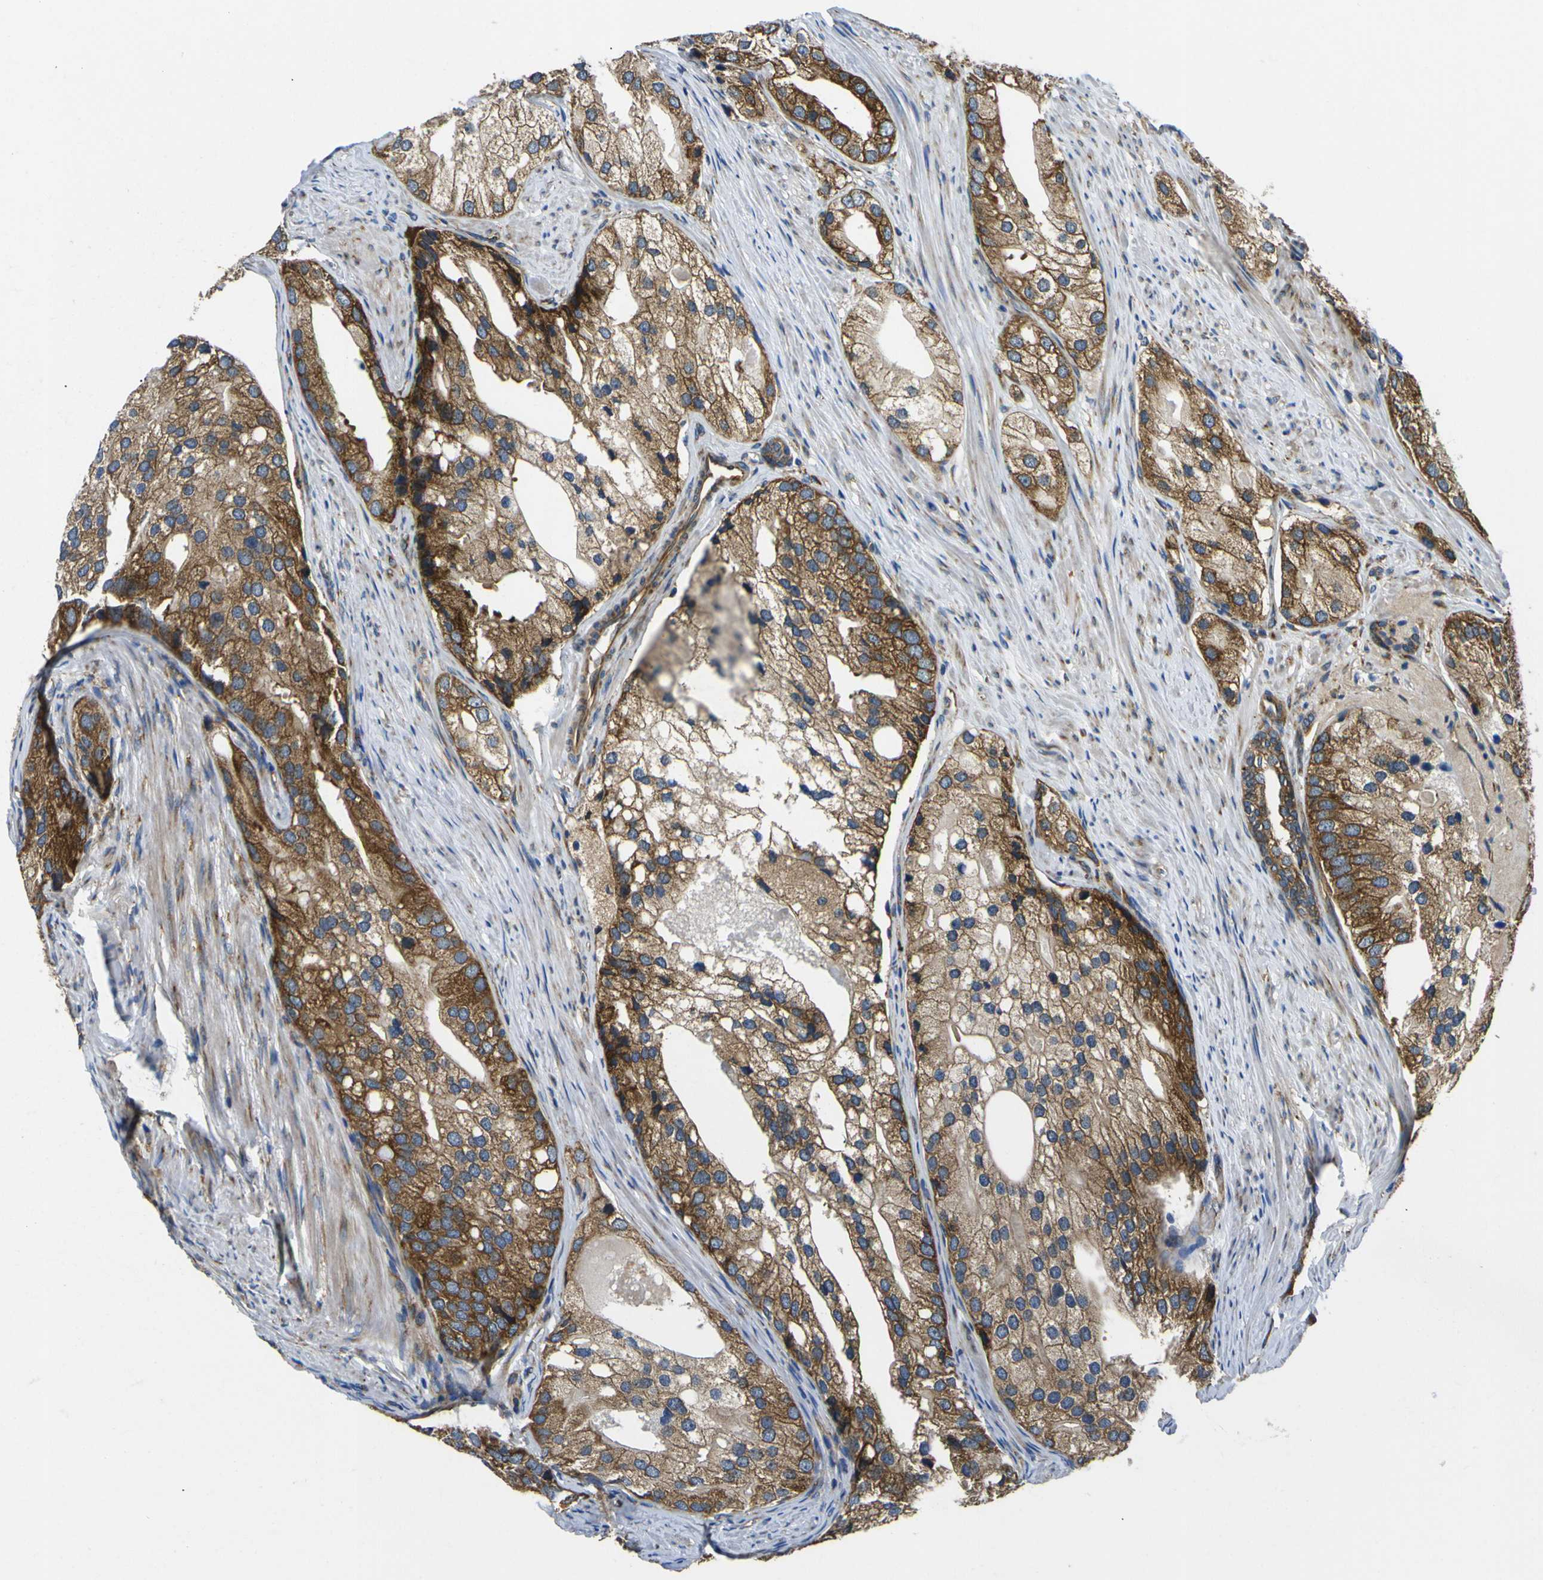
{"staining": {"intensity": "moderate", "quantity": ">75%", "location": "cytoplasmic/membranous"}, "tissue": "prostate cancer", "cell_type": "Tumor cells", "image_type": "cancer", "snomed": [{"axis": "morphology", "description": "Adenocarcinoma, Low grade"}, {"axis": "topography", "description": "Prostate"}], "caption": "Immunohistochemical staining of human prostate cancer reveals medium levels of moderate cytoplasmic/membranous protein positivity in about >75% of tumor cells.", "gene": "RPSA", "patient": {"sex": "male", "age": 69}}